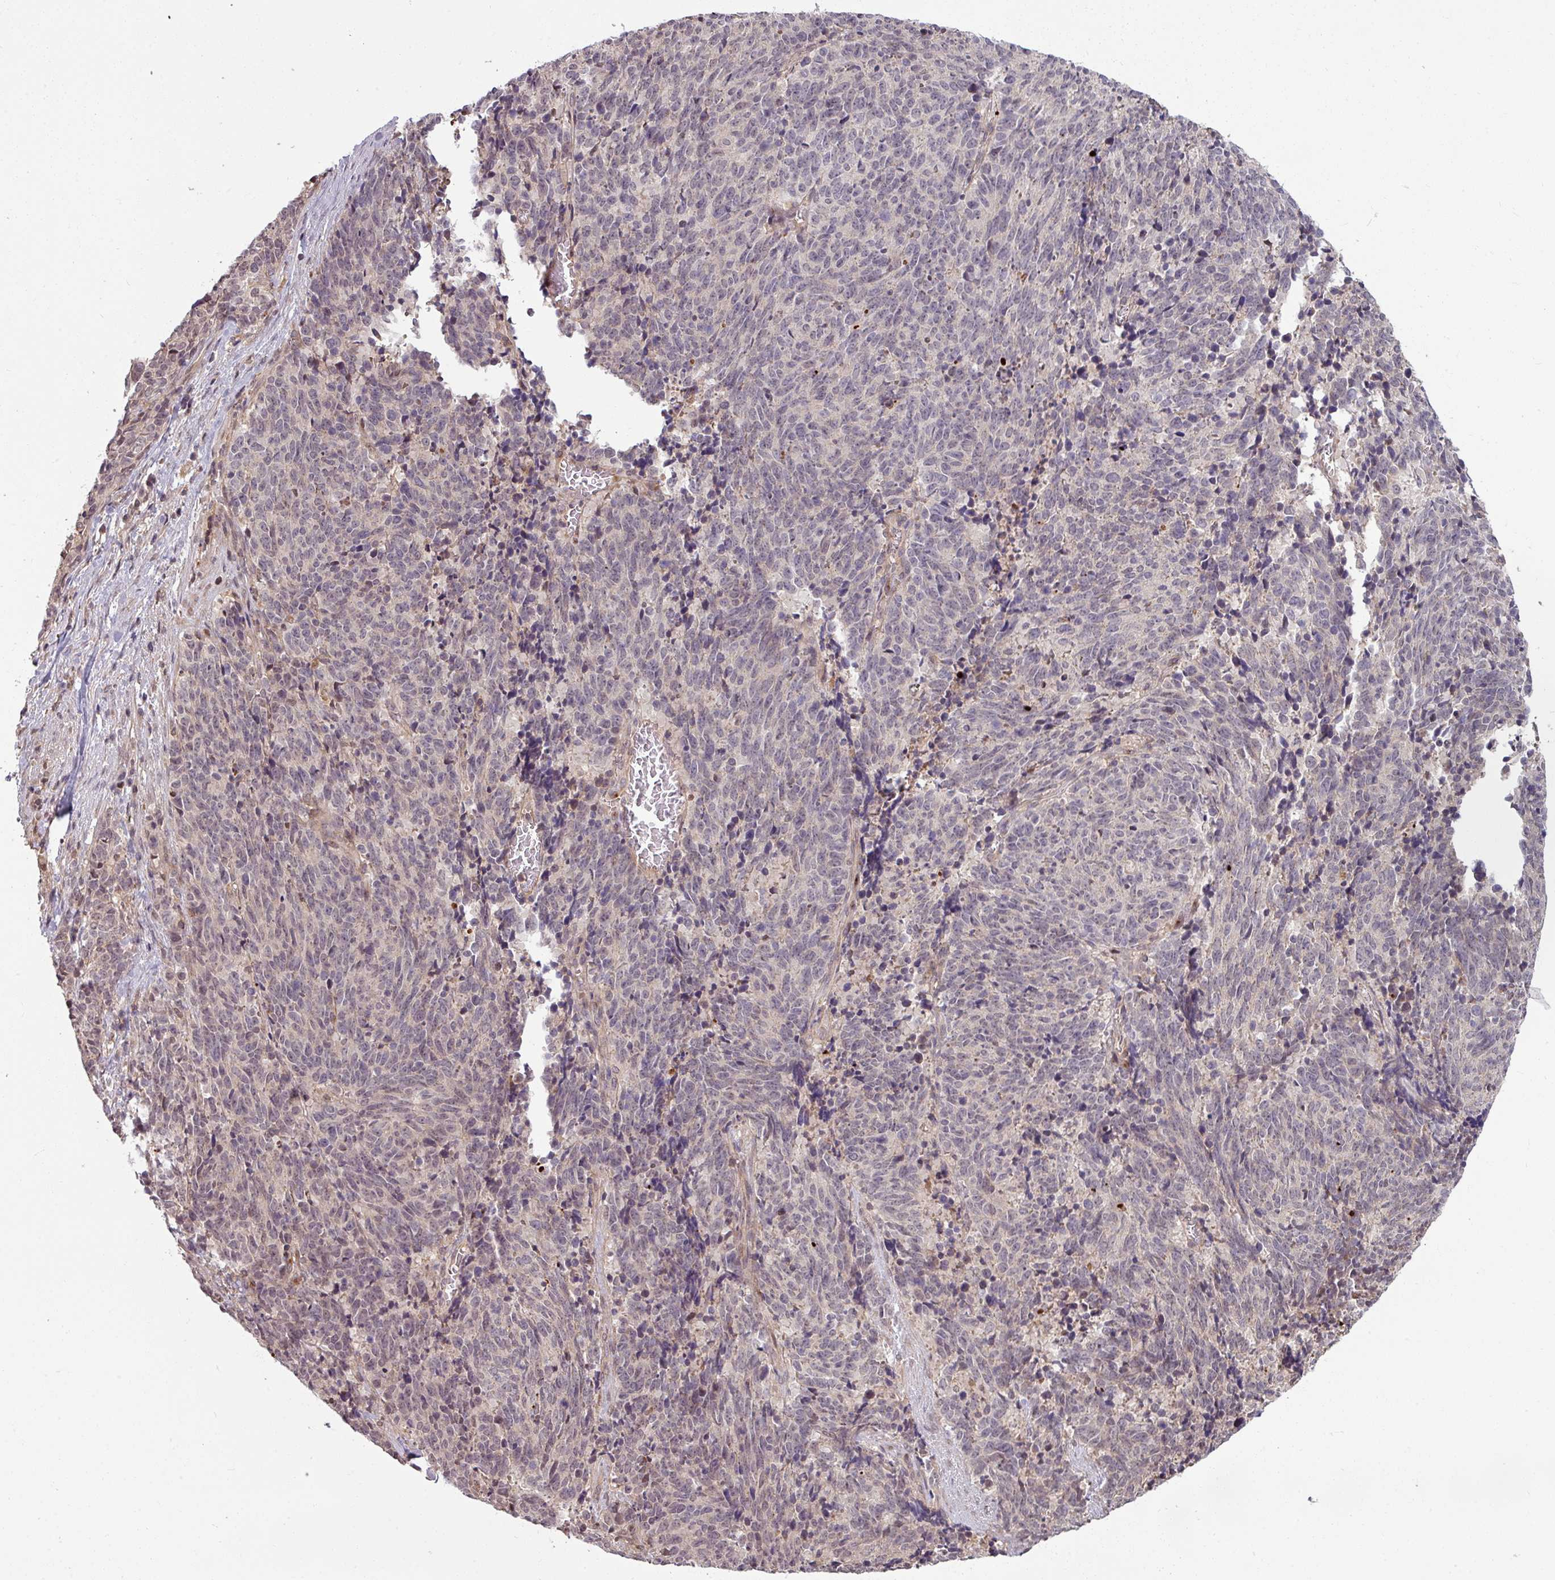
{"staining": {"intensity": "negative", "quantity": "none", "location": "none"}, "tissue": "cervical cancer", "cell_type": "Tumor cells", "image_type": "cancer", "snomed": [{"axis": "morphology", "description": "Squamous cell carcinoma, NOS"}, {"axis": "topography", "description": "Cervix"}], "caption": "IHC of human cervical squamous cell carcinoma reveals no positivity in tumor cells. (DAB IHC with hematoxylin counter stain).", "gene": "TUSC3", "patient": {"sex": "female", "age": 29}}